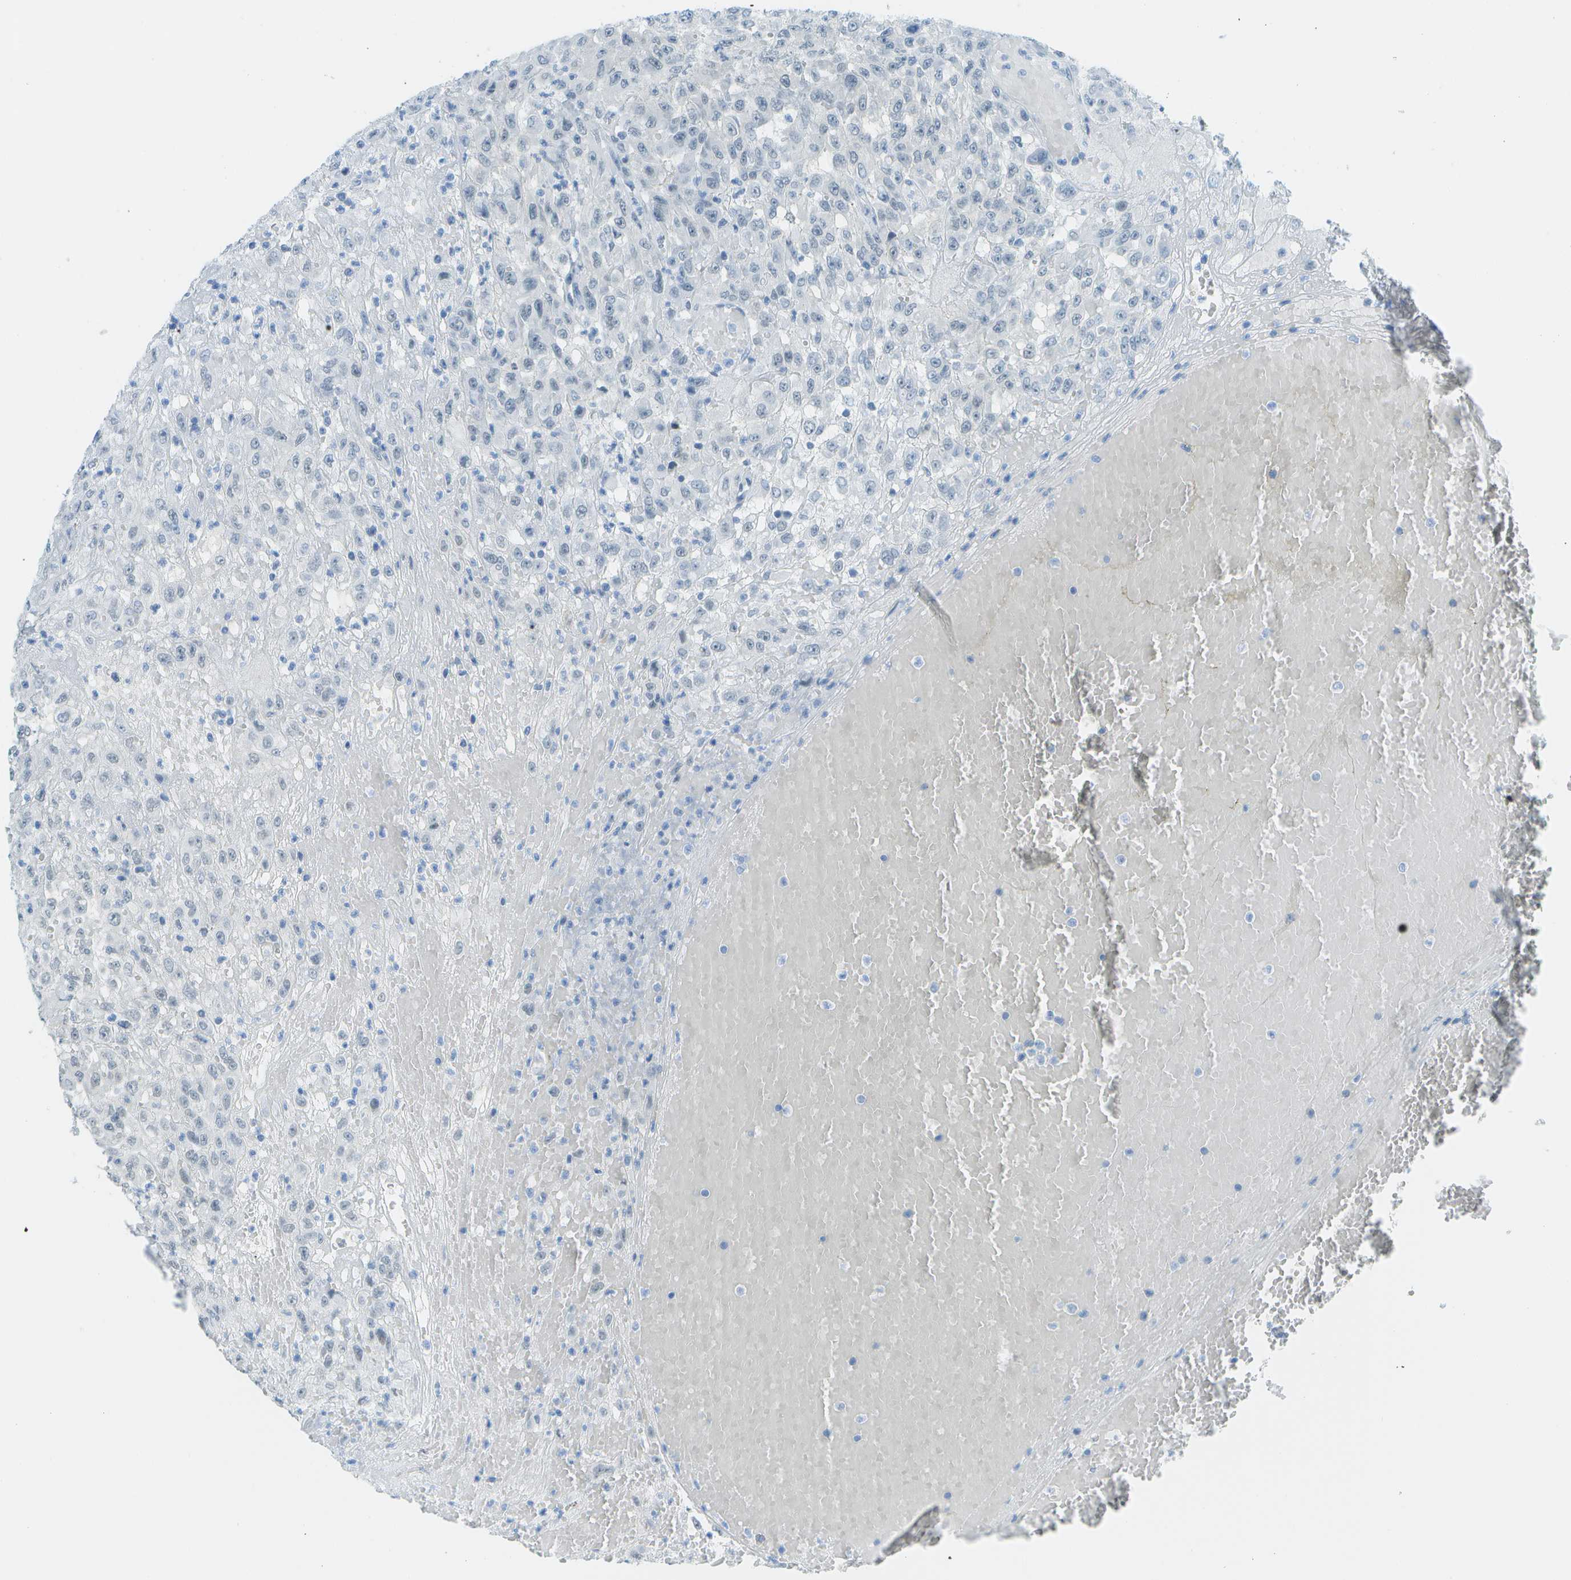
{"staining": {"intensity": "negative", "quantity": "none", "location": "none"}, "tissue": "urothelial cancer", "cell_type": "Tumor cells", "image_type": "cancer", "snomed": [{"axis": "morphology", "description": "Urothelial carcinoma, High grade"}, {"axis": "topography", "description": "Urinary bladder"}], "caption": "Immunohistochemical staining of human urothelial cancer shows no significant staining in tumor cells. The staining was performed using DAB to visualize the protein expression in brown, while the nuclei were stained in blue with hematoxylin (Magnification: 20x).", "gene": "NEK11", "patient": {"sex": "male", "age": 46}}